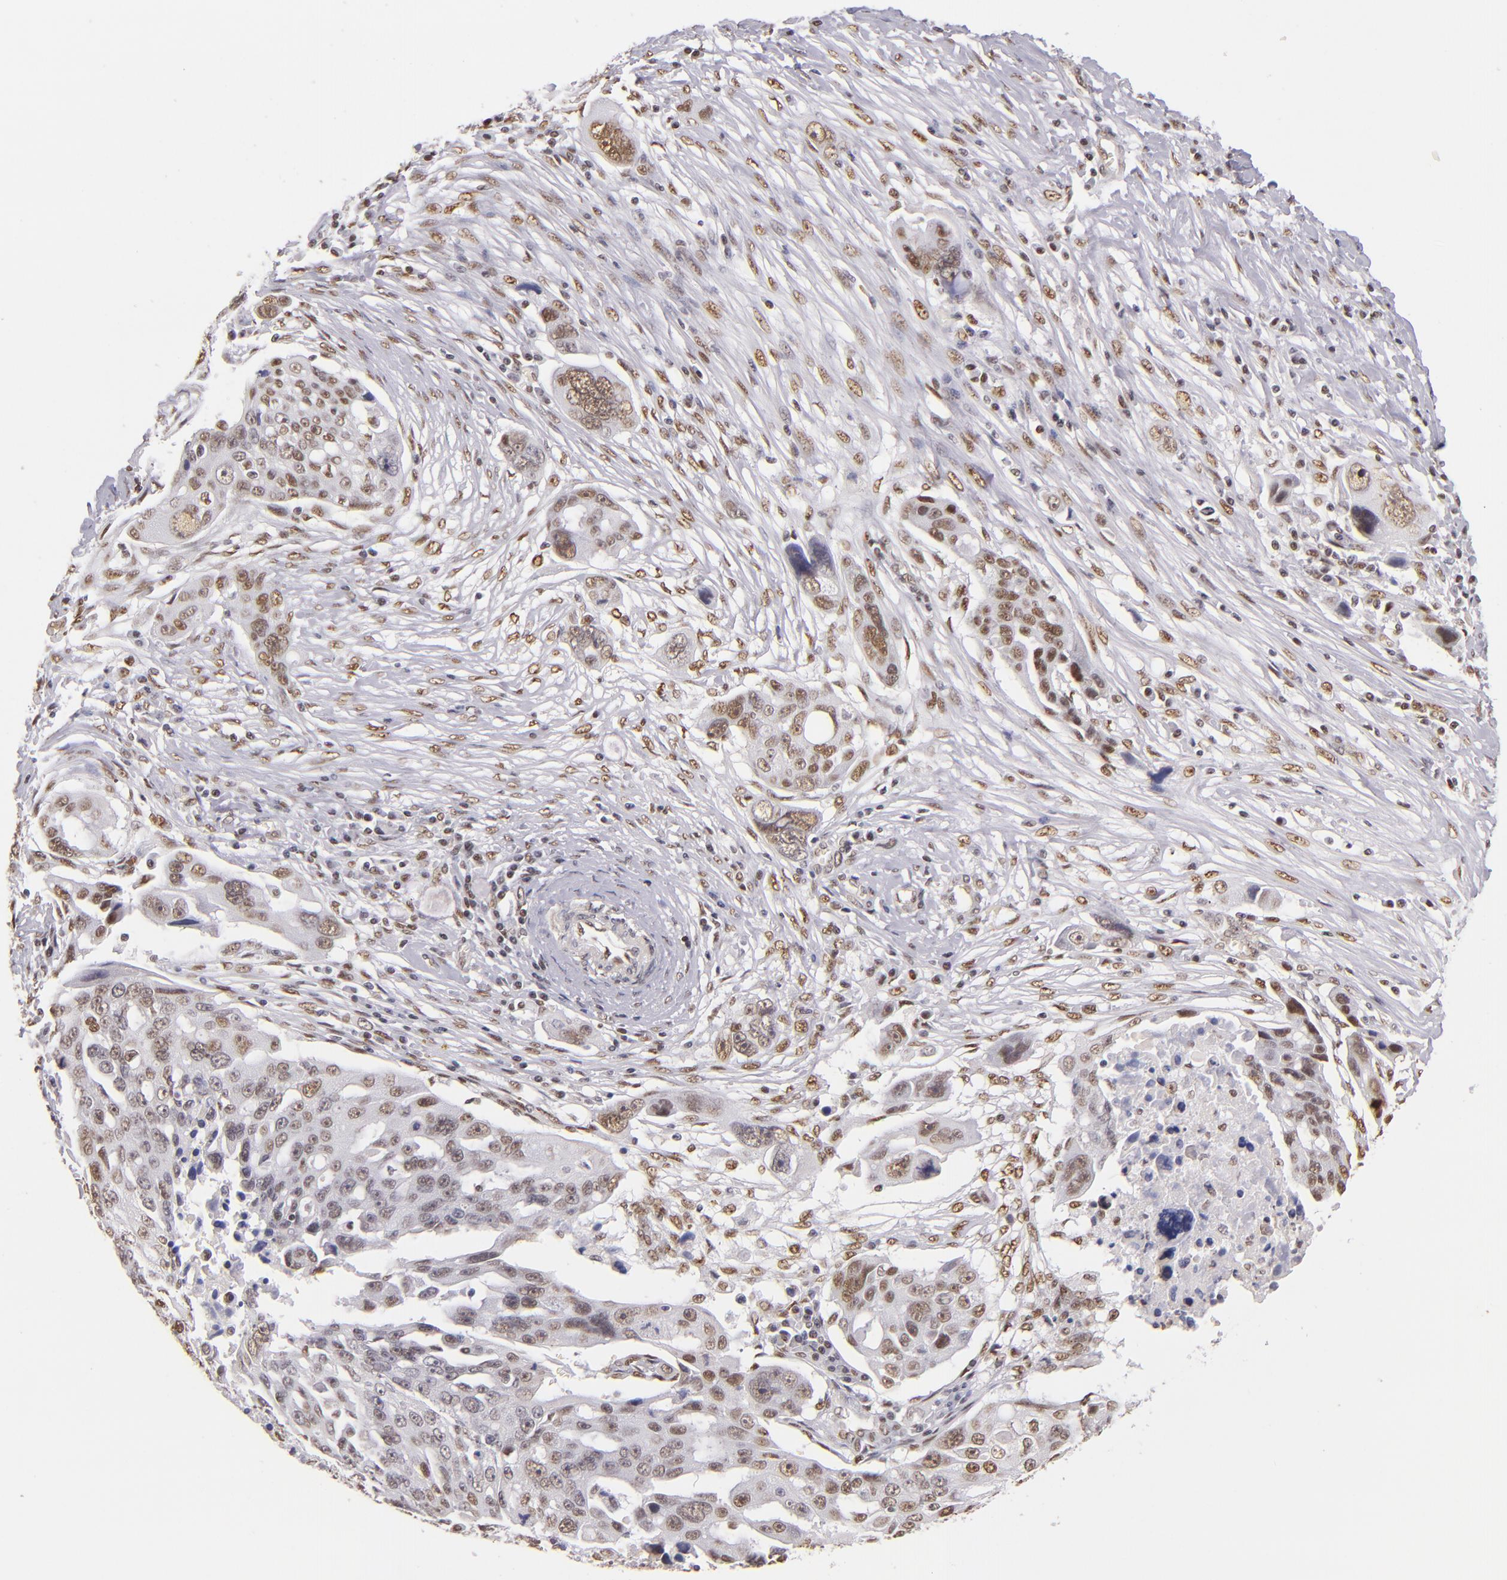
{"staining": {"intensity": "weak", "quantity": "25%-75%", "location": "nuclear"}, "tissue": "ovarian cancer", "cell_type": "Tumor cells", "image_type": "cancer", "snomed": [{"axis": "morphology", "description": "Carcinoma, endometroid"}, {"axis": "topography", "description": "Ovary"}], "caption": "Protein staining reveals weak nuclear expression in about 25%-75% of tumor cells in ovarian endometroid carcinoma.", "gene": "NCOR2", "patient": {"sex": "female", "age": 75}}